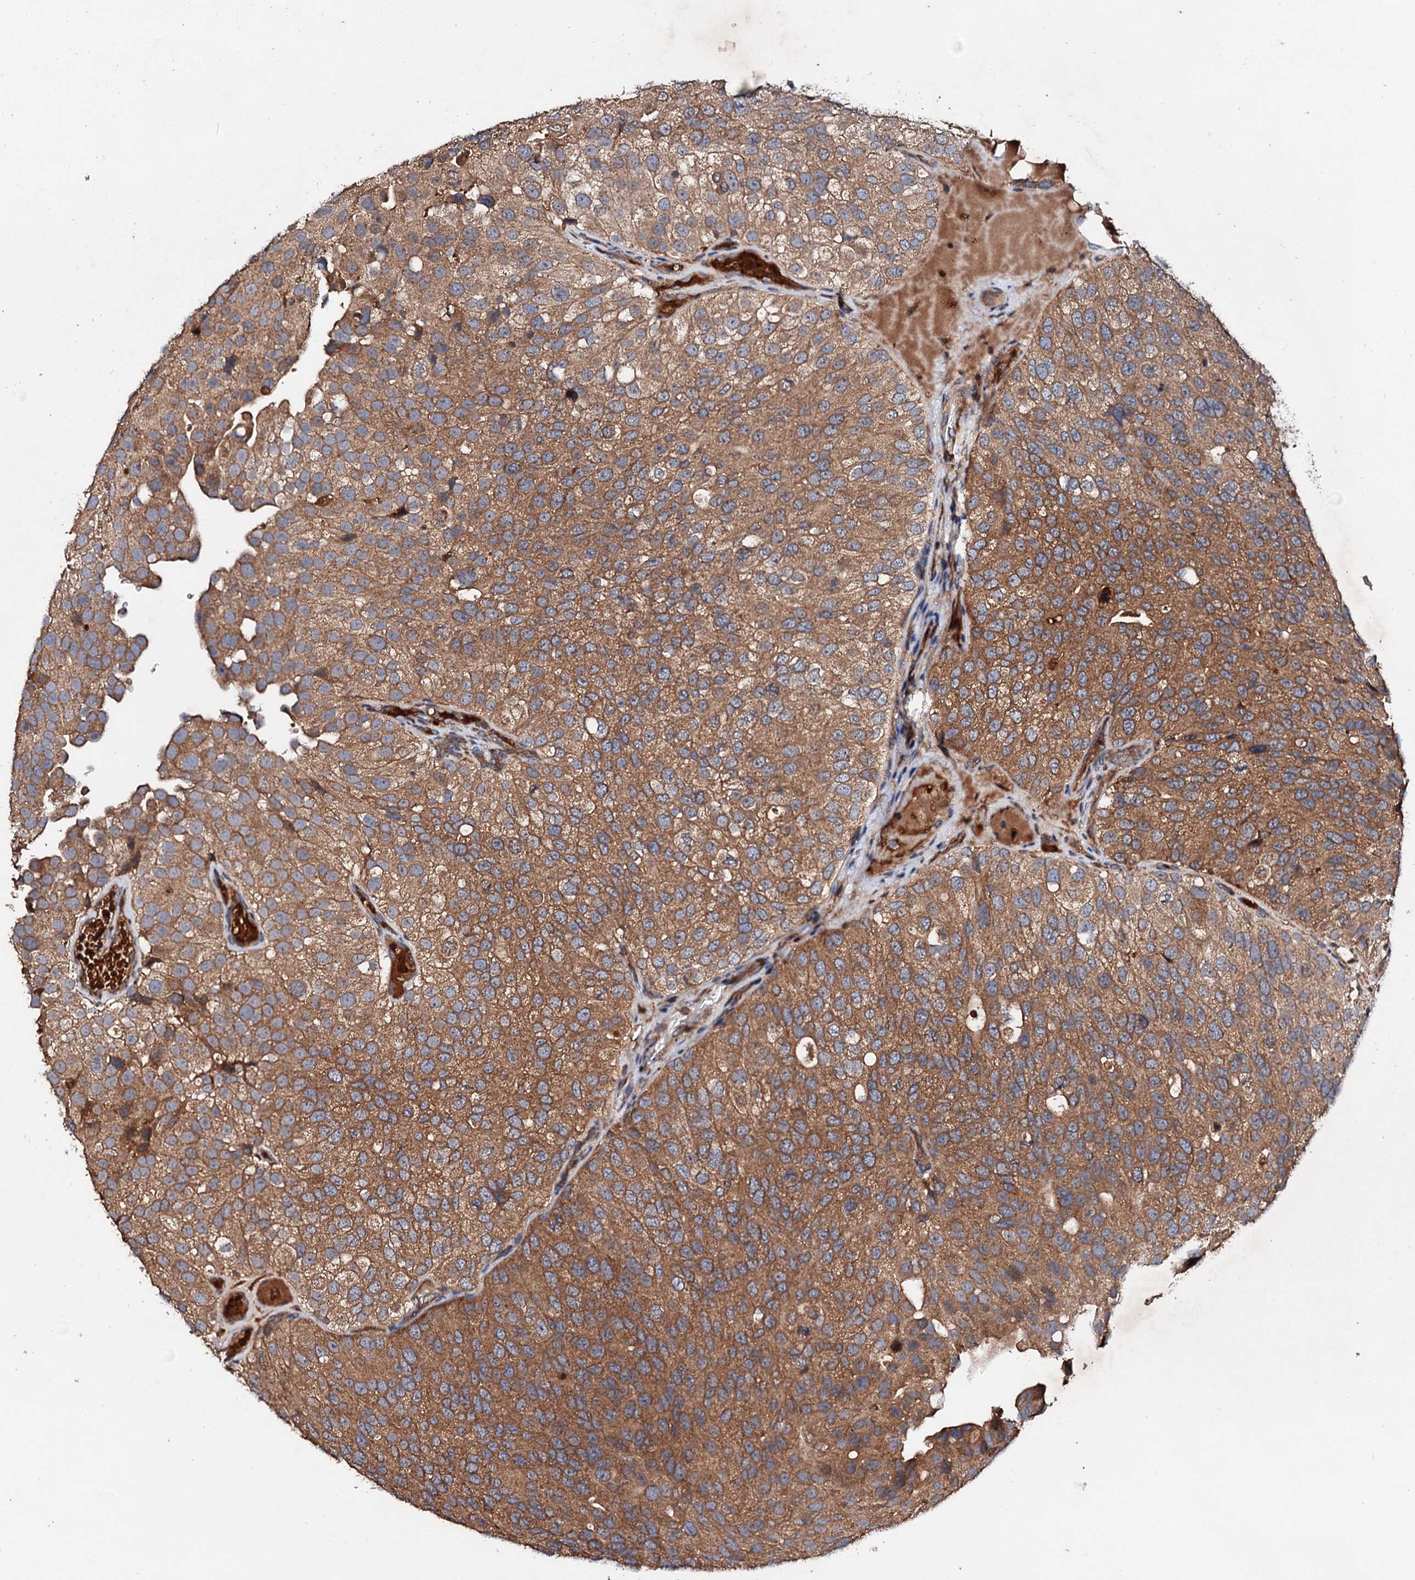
{"staining": {"intensity": "moderate", "quantity": ">75%", "location": "cytoplasmic/membranous"}, "tissue": "urothelial cancer", "cell_type": "Tumor cells", "image_type": "cancer", "snomed": [{"axis": "morphology", "description": "Urothelial carcinoma, Low grade"}, {"axis": "topography", "description": "Urinary bladder"}], "caption": "Protein staining by IHC demonstrates moderate cytoplasmic/membranous expression in approximately >75% of tumor cells in urothelial carcinoma (low-grade).", "gene": "EXTL1", "patient": {"sex": "male", "age": 78}}